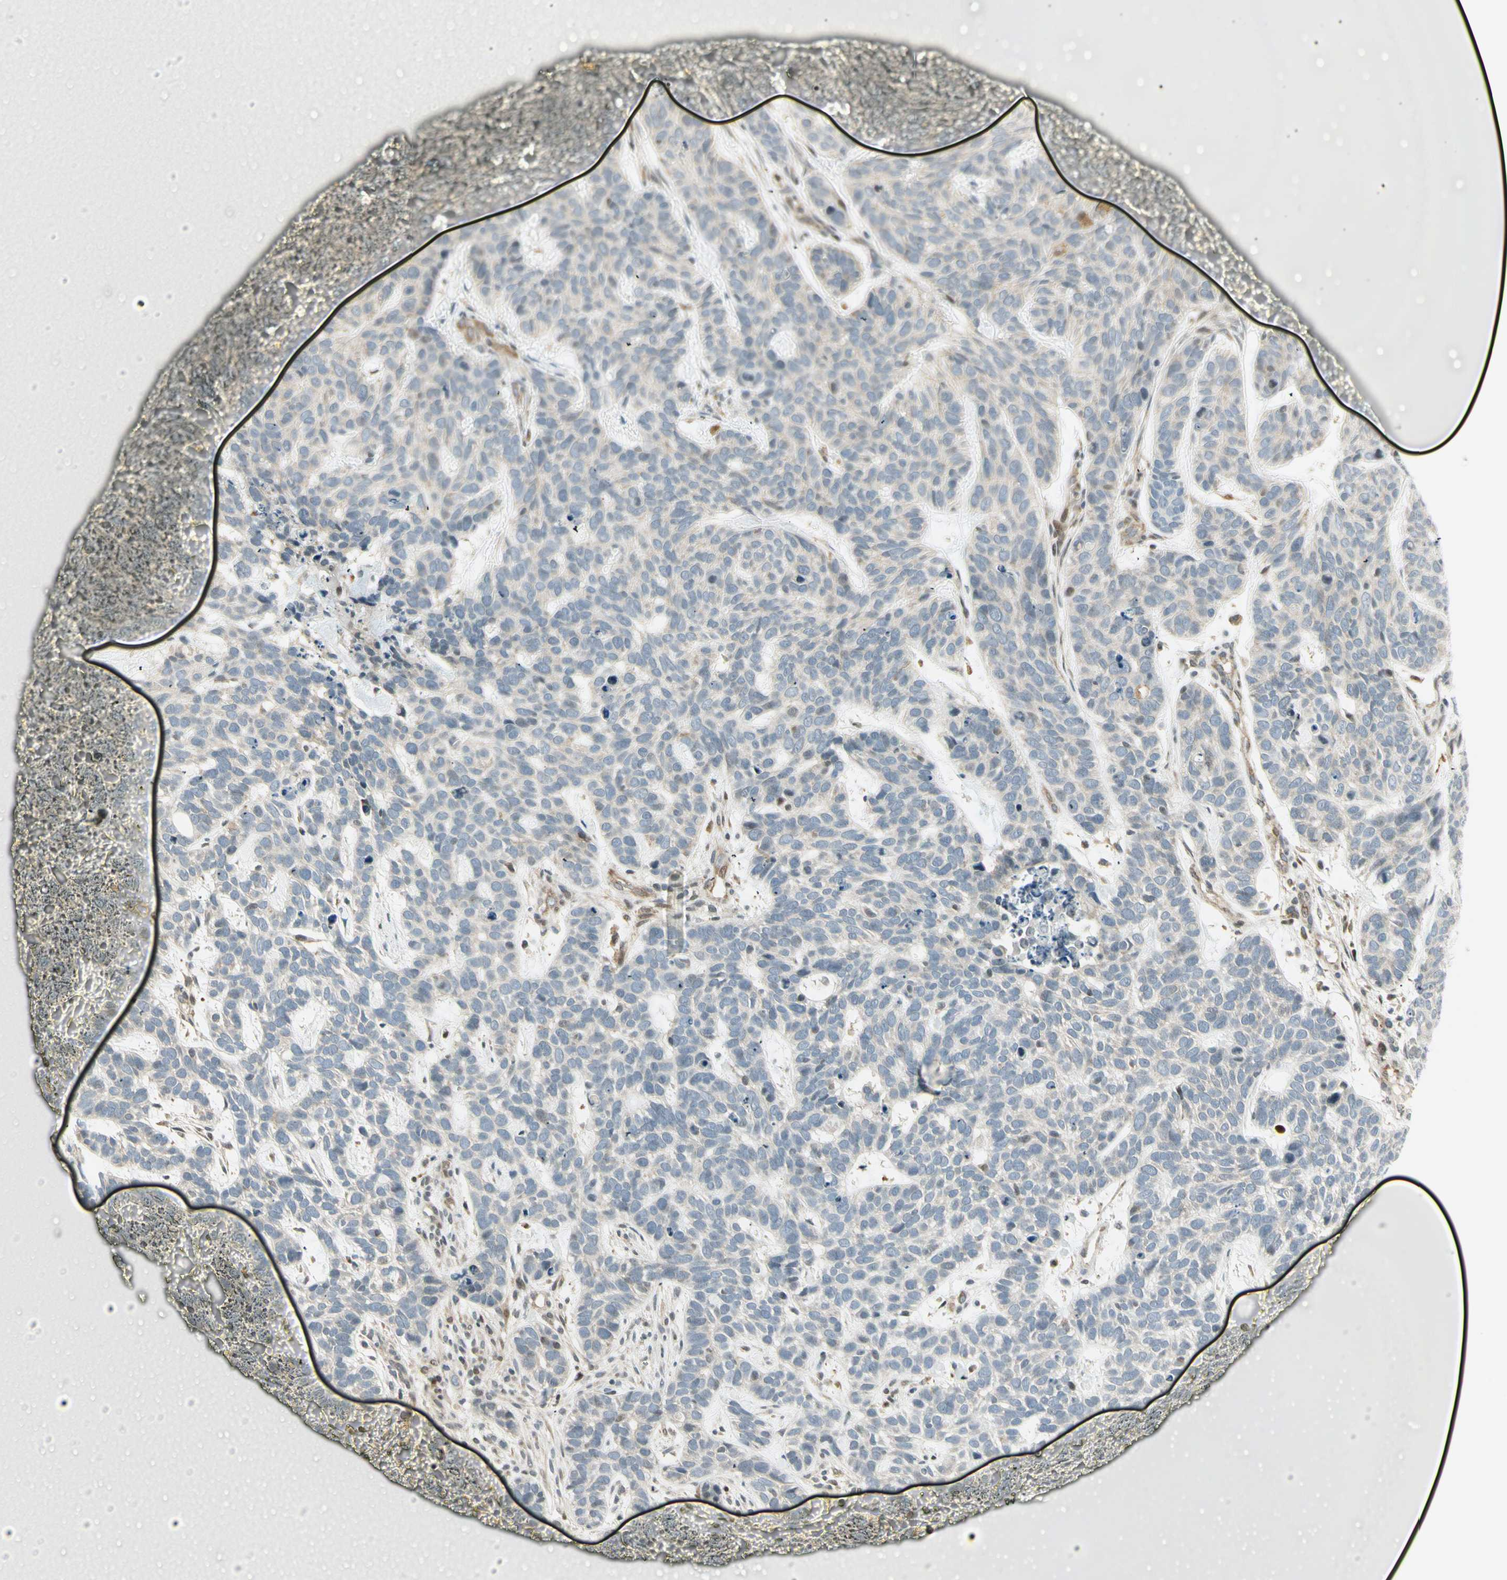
{"staining": {"intensity": "negative", "quantity": "none", "location": "none"}, "tissue": "skin cancer", "cell_type": "Tumor cells", "image_type": "cancer", "snomed": [{"axis": "morphology", "description": "Basal cell carcinoma"}, {"axis": "topography", "description": "Skin"}], "caption": "An immunohistochemistry (IHC) photomicrograph of basal cell carcinoma (skin) is shown. There is no staining in tumor cells of basal cell carcinoma (skin). (Brightfield microscopy of DAB immunohistochemistry at high magnification).", "gene": "TPT1", "patient": {"sex": "male", "age": 87}}